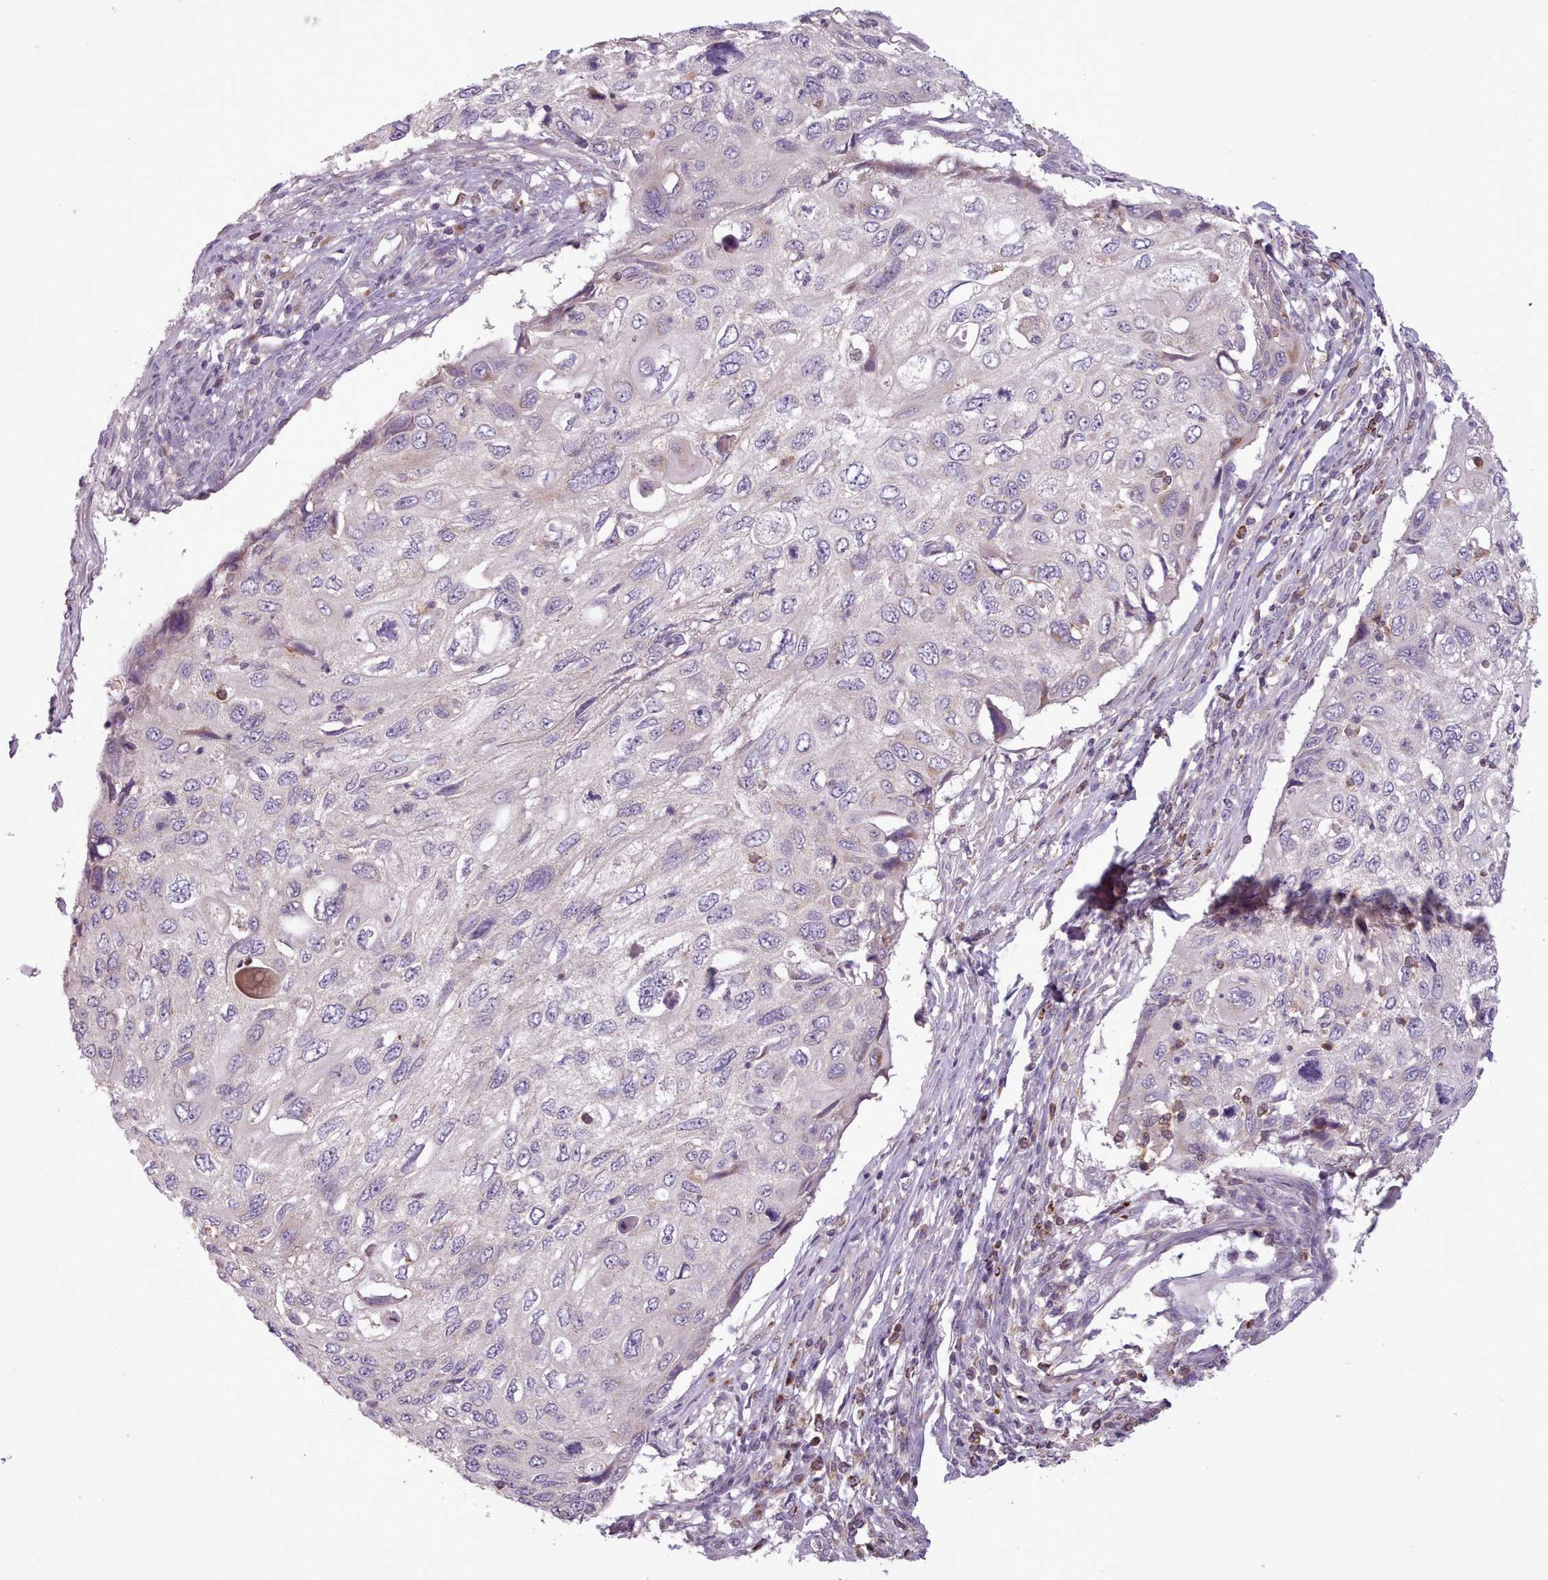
{"staining": {"intensity": "negative", "quantity": "none", "location": "none"}, "tissue": "cervical cancer", "cell_type": "Tumor cells", "image_type": "cancer", "snomed": [{"axis": "morphology", "description": "Squamous cell carcinoma, NOS"}, {"axis": "topography", "description": "Cervix"}], "caption": "Tumor cells show no significant protein staining in cervical cancer.", "gene": "LAPTM5", "patient": {"sex": "female", "age": 70}}